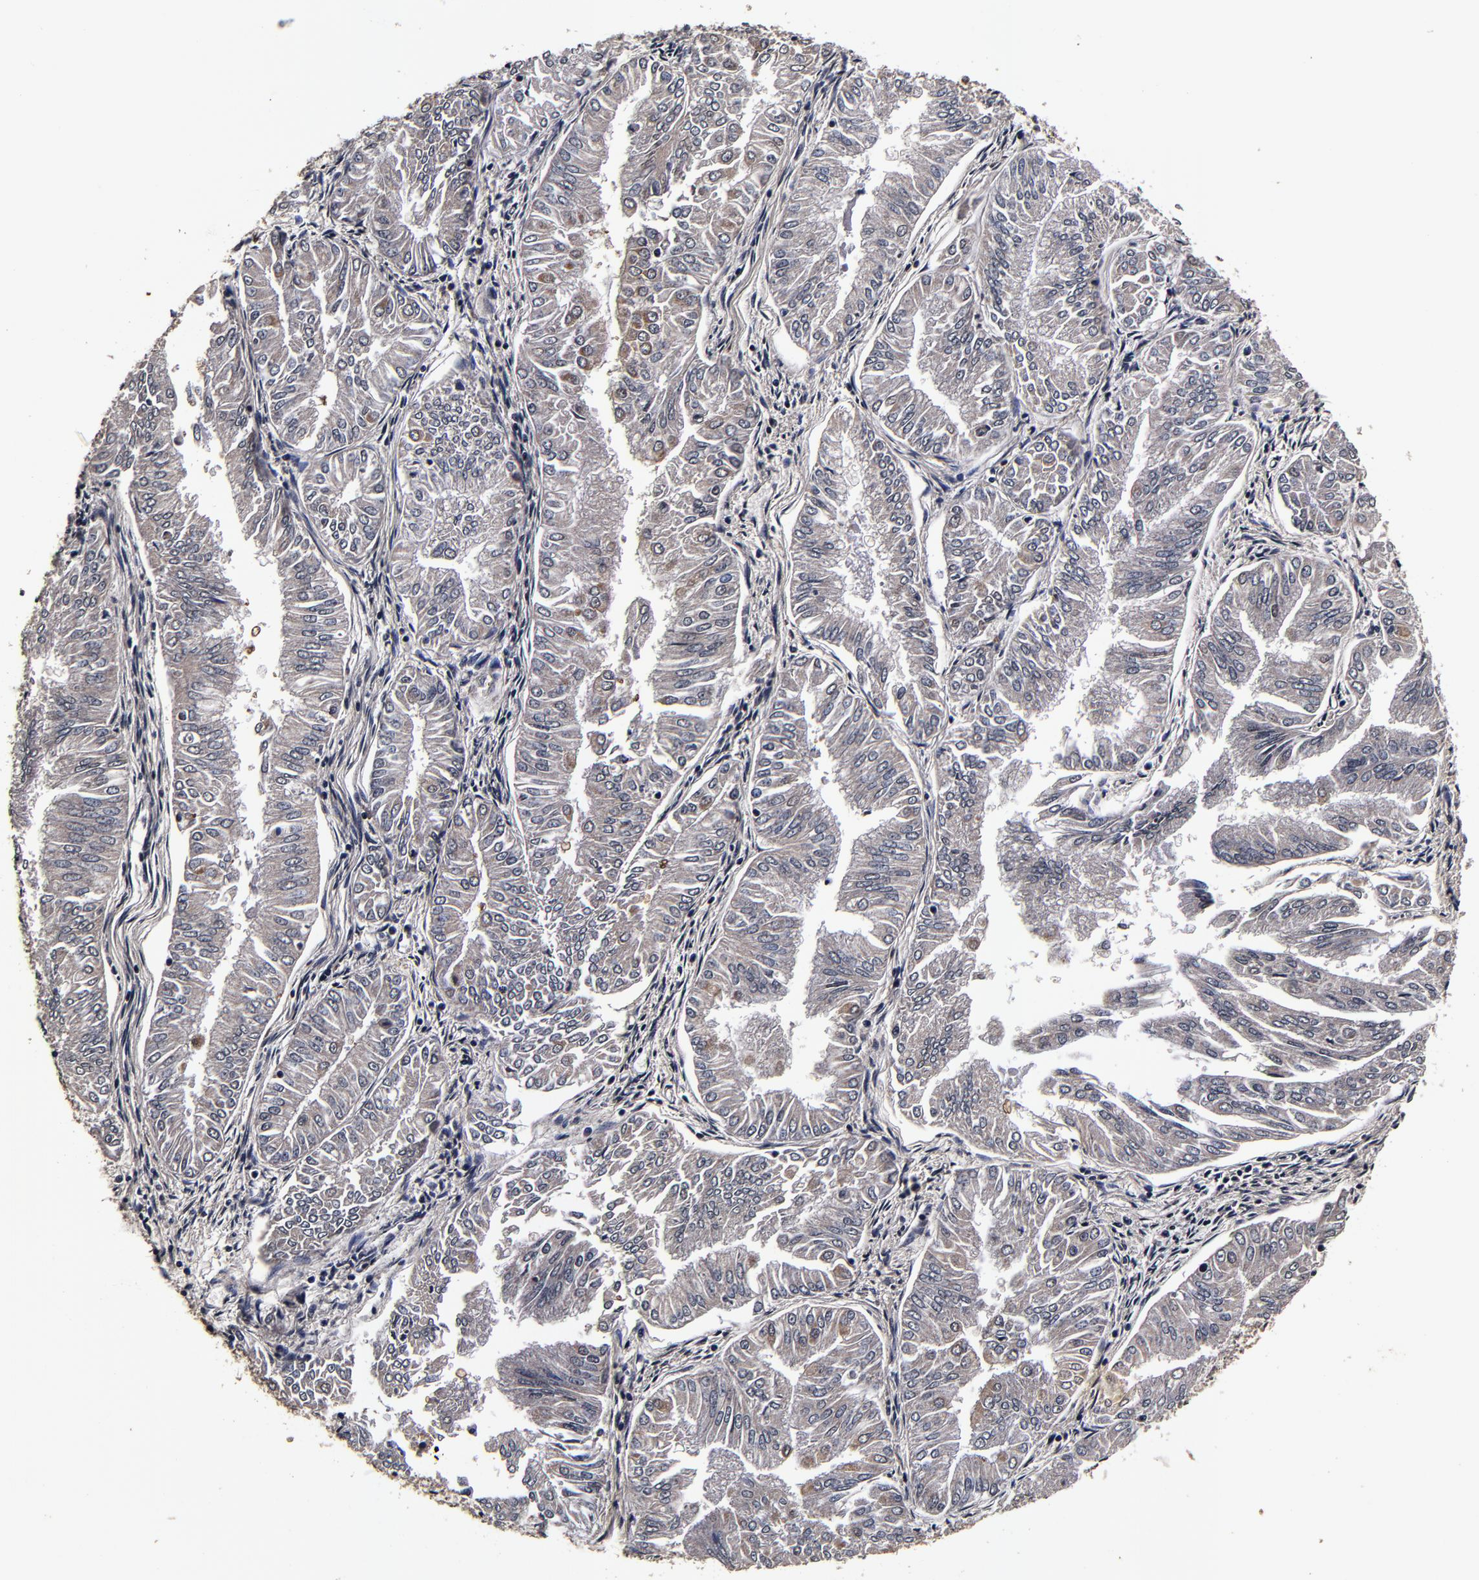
{"staining": {"intensity": "weak", "quantity": "<25%", "location": "cytoplasmic/membranous"}, "tissue": "endometrial cancer", "cell_type": "Tumor cells", "image_type": "cancer", "snomed": [{"axis": "morphology", "description": "Adenocarcinoma, NOS"}, {"axis": "topography", "description": "Endometrium"}], "caption": "An IHC image of endometrial cancer (adenocarcinoma) is shown. There is no staining in tumor cells of endometrial cancer (adenocarcinoma).", "gene": "MMP15", "patient": {"sex": "female", "age": 53}}